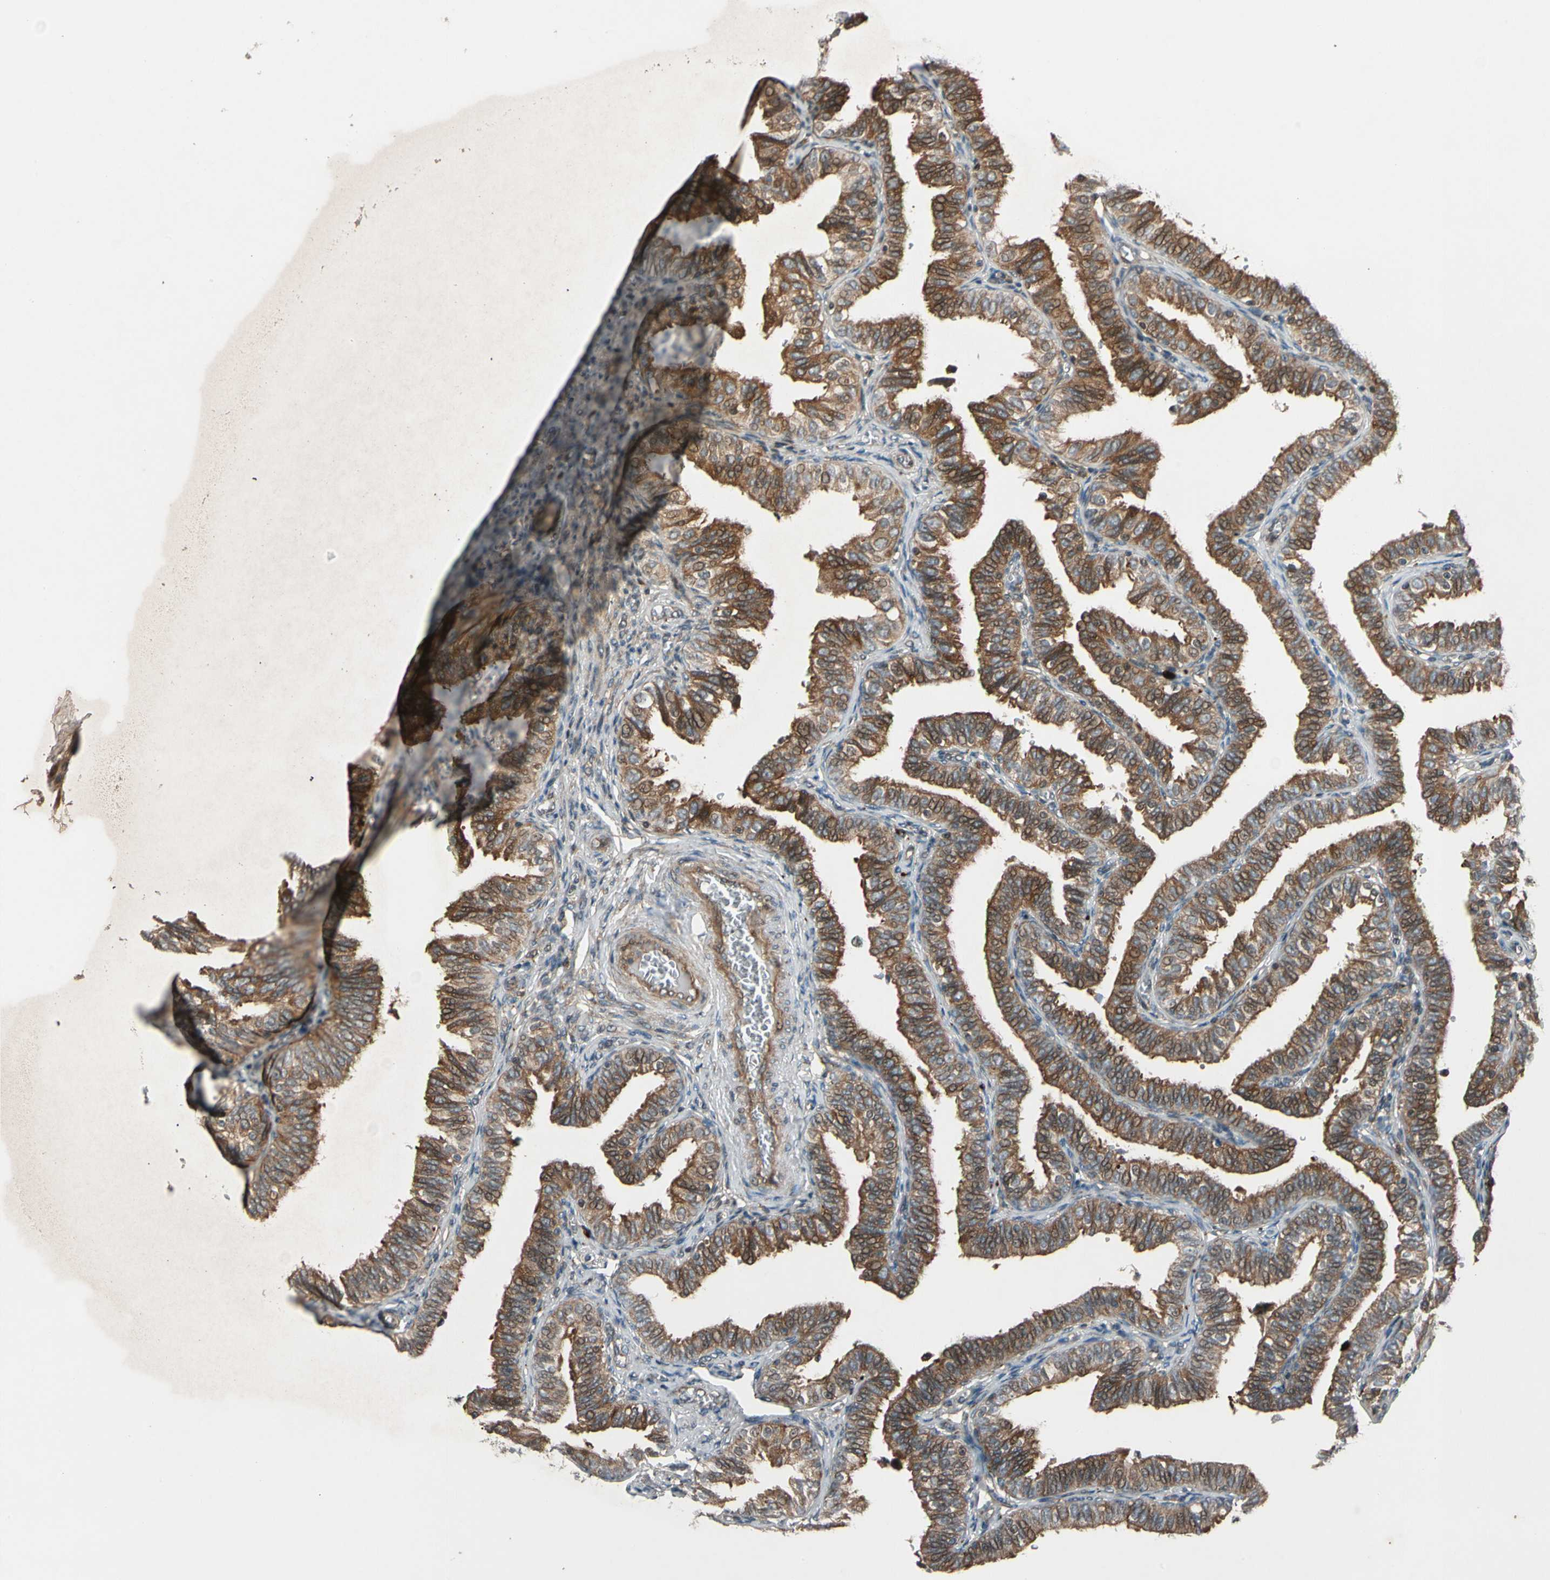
{"staining": {"intensity": "strong", "quantity": ">75%", "location": "cytoplasmic/membranous"}, "tissue": "fallopian tube", "cell_type": "Glandular cells", "image_type": "normal", "snomed": [{"axis": "morphology", "description": "Normal tissue, NOS"}, {"axis": "topography", "description": "Fallopian tube"}], "caption": "This photomicrograph exhibits immunohistochemistry staining of unremarkable human fallopian tube, with high strong cytoplasmic/membranous positivity in approximately >75% of glandular cells.", "gene": "ACVR1C", "patient": {"sex": "female", "age": 46}}